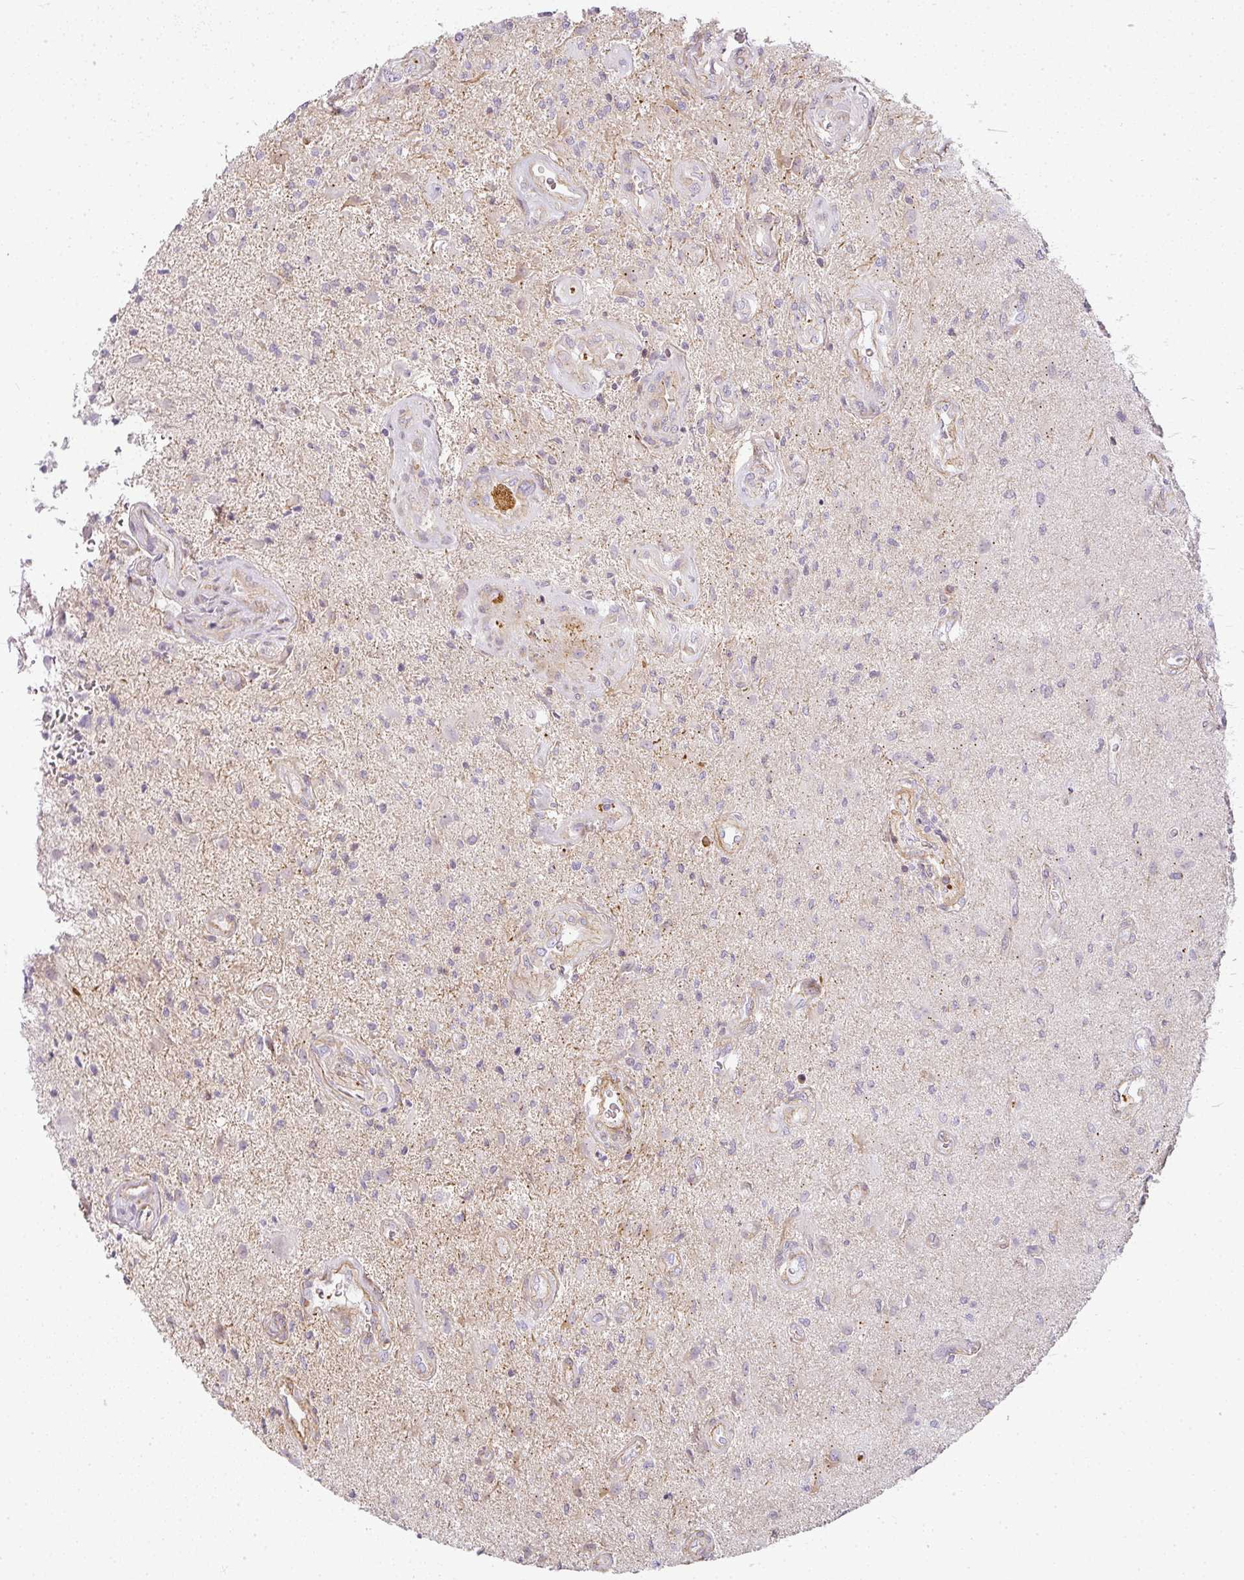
{"staining": {"intensity": "negative", "quantity": "none", "location": "none"}, "tissue": "glioma", "cell_type": "Tumor cells", "image_type": "cancer", "snomed": [{"axis": "morphology", "description": "Glioma, malignant, High grade"}, {"axis": "topography", "description": "Brain"}], "caption": "Immunohistochemistry (IHC) photomicrograph of neoplastic tissue: human high-grade glioma (malignant) stained with DAB (3,3'-diaminobenzidine) displays no significant protein expression in tumor cells.", "gene": "SULF1", "patient": {"sex": "male", "age": 67}}